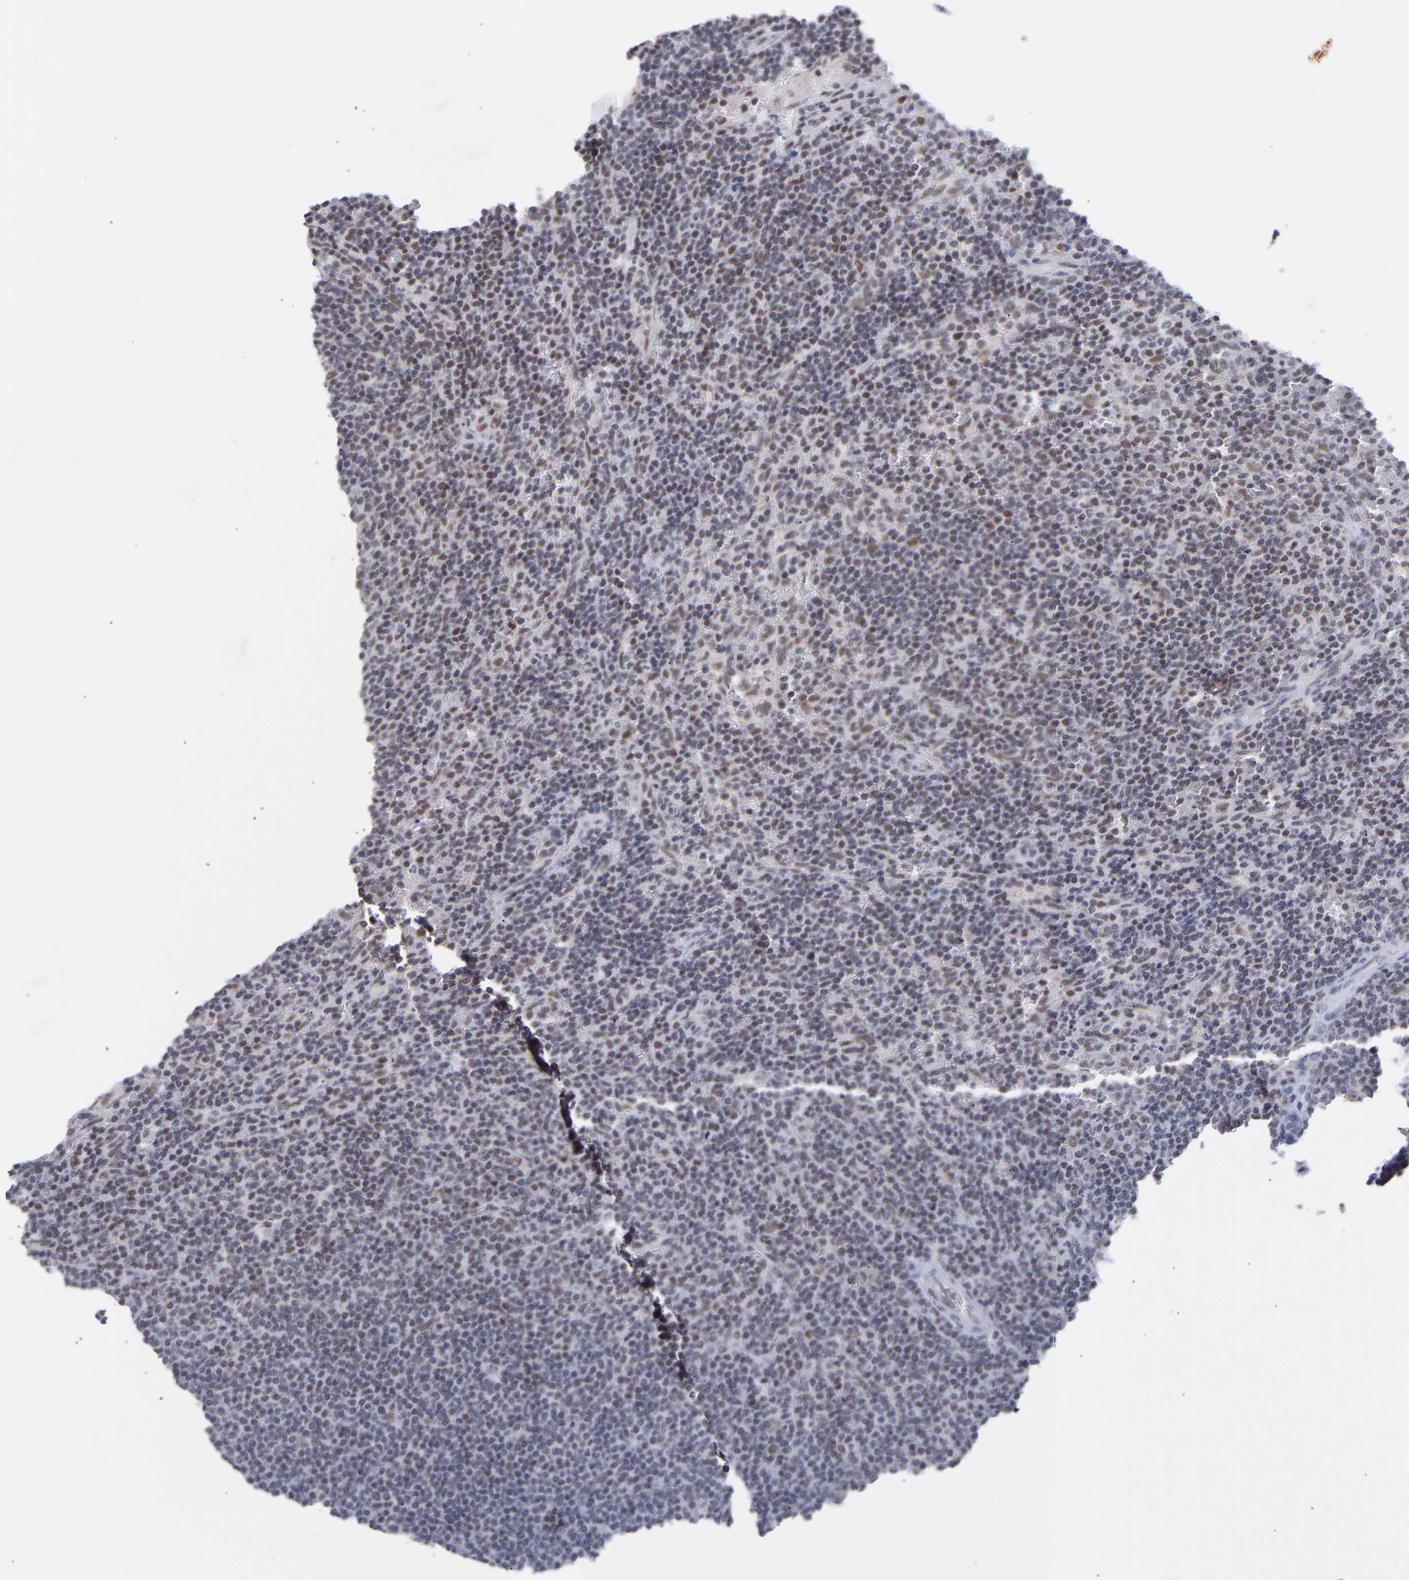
{"staining": {"intensity": "weak", "quantity": "<25%", "location": "nuclear"}, "tissue": "lymphoma", "cell_type": "Tumor cells", "image_type": "cancer", "snomed": [{"axis": "morphology", "description": "Malignant lymphoma, non-Hodgkin's type, Low grade"}, {"axis": "topography", "description": "Spleen"}], "caption": "Malignant lymphoma, non-Hodgkin's type (low-grade) stained for a protein using IHC exhibits no staining tumor cells.", "gene": "RBM15", "patient": {"sex": "female", "age": 50}}